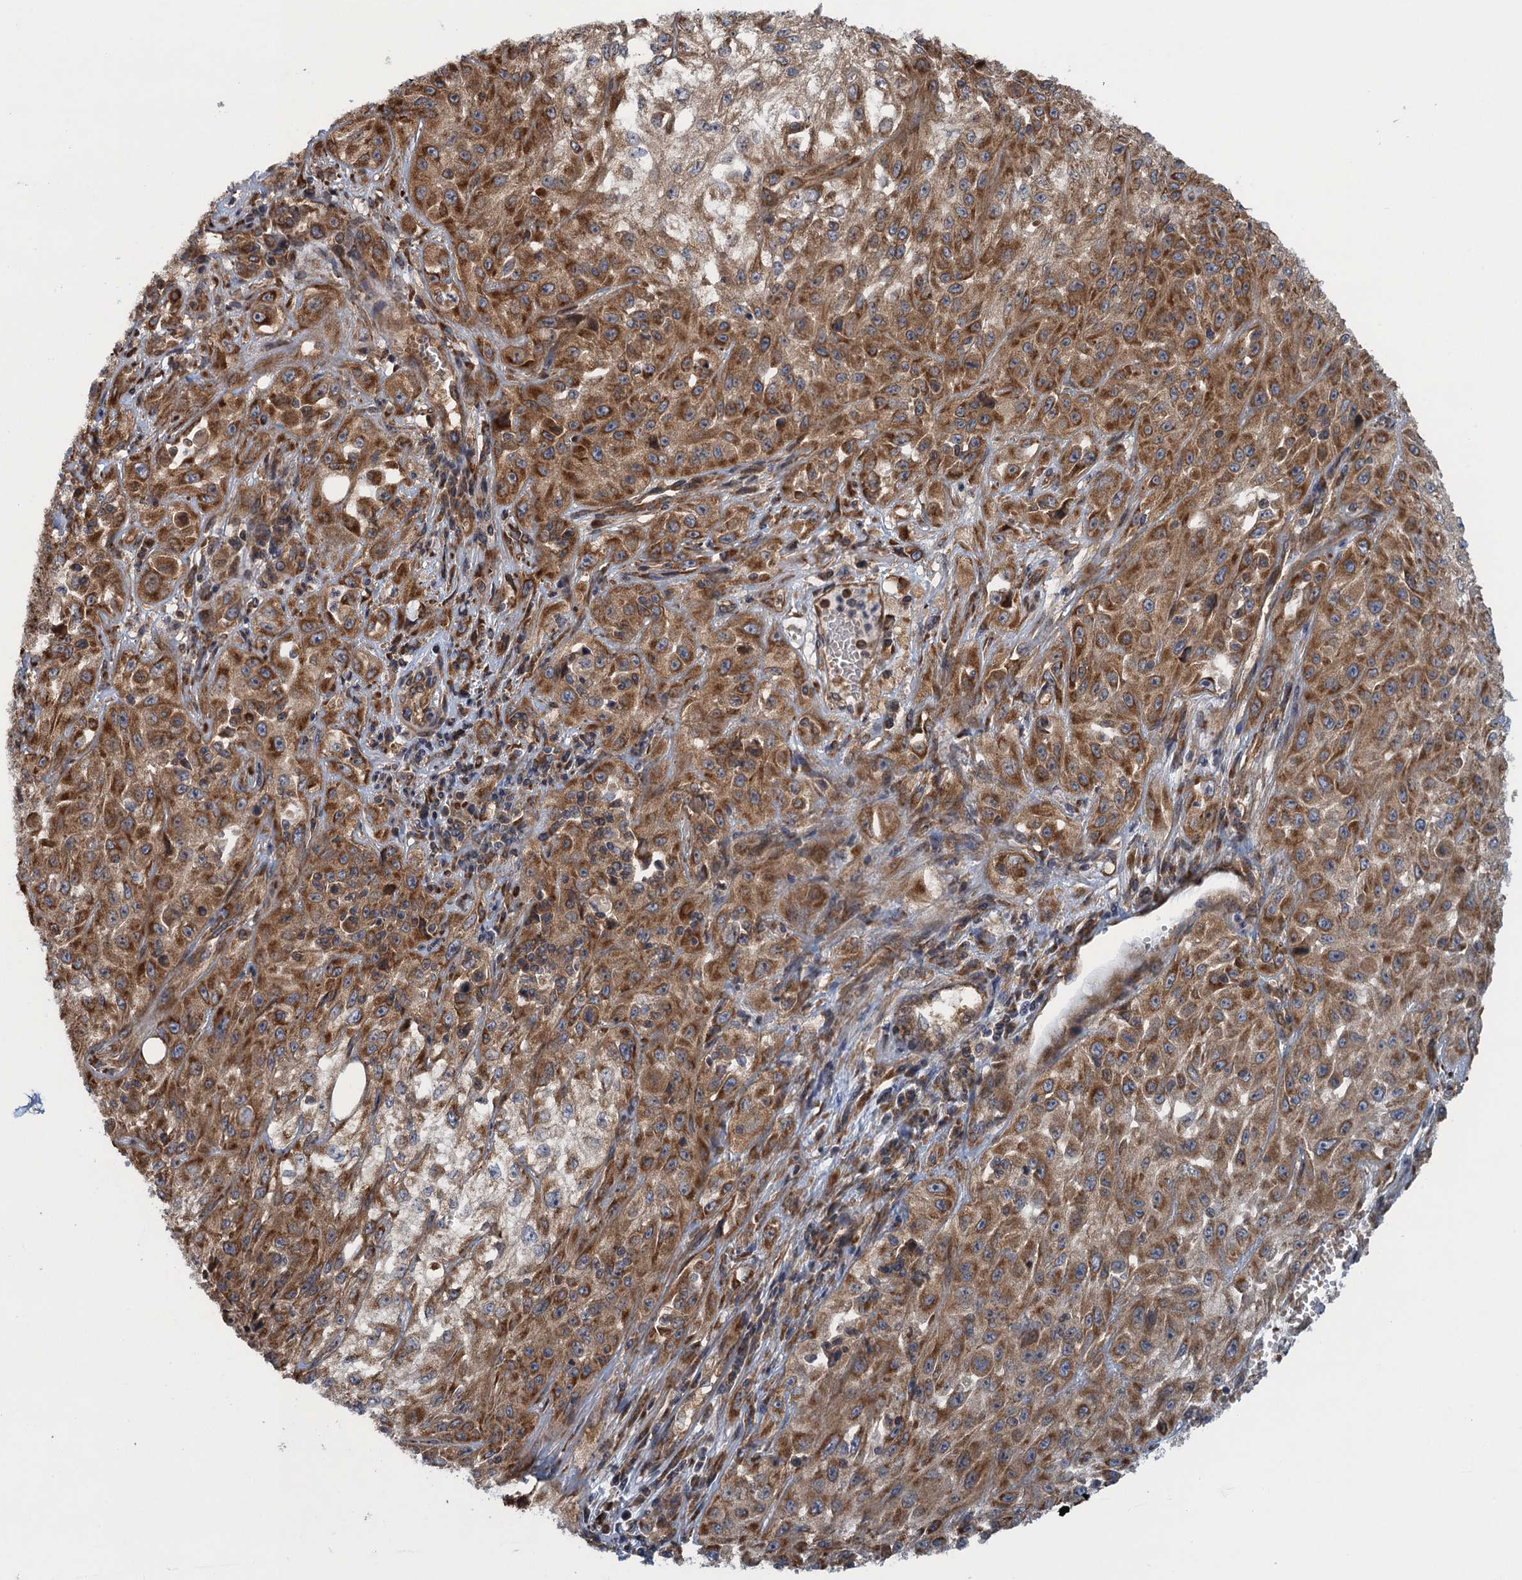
{"staining": {"intensity": "moderate", "quantity": "25%-75%", "location": "cytoplasmic/membranous"}, "tissue": "skin cancer", "cell_type": "Tumor cells", "image_type": "cancer", "snomed": [{"axis": "morphology", "description": "Squamous cell carcinoma, NOS"}, {"axis": "morphology", "description": "Squamous cell carcinoma, metastatic, NOS"}, {"axis": "topography", "description": "Skin"}, {"axis": "topography", "description": "Lymph node"}], "caption": "Metastatic squamous cell carcinoma (skin) was stained to show a protein in brown. There is medium levels of moderate cytoplasmic/membranous staining in about 25%-75% of tumor cells.", "gene": "MDM1", "patient": {"sex": "male", "age": 75}}